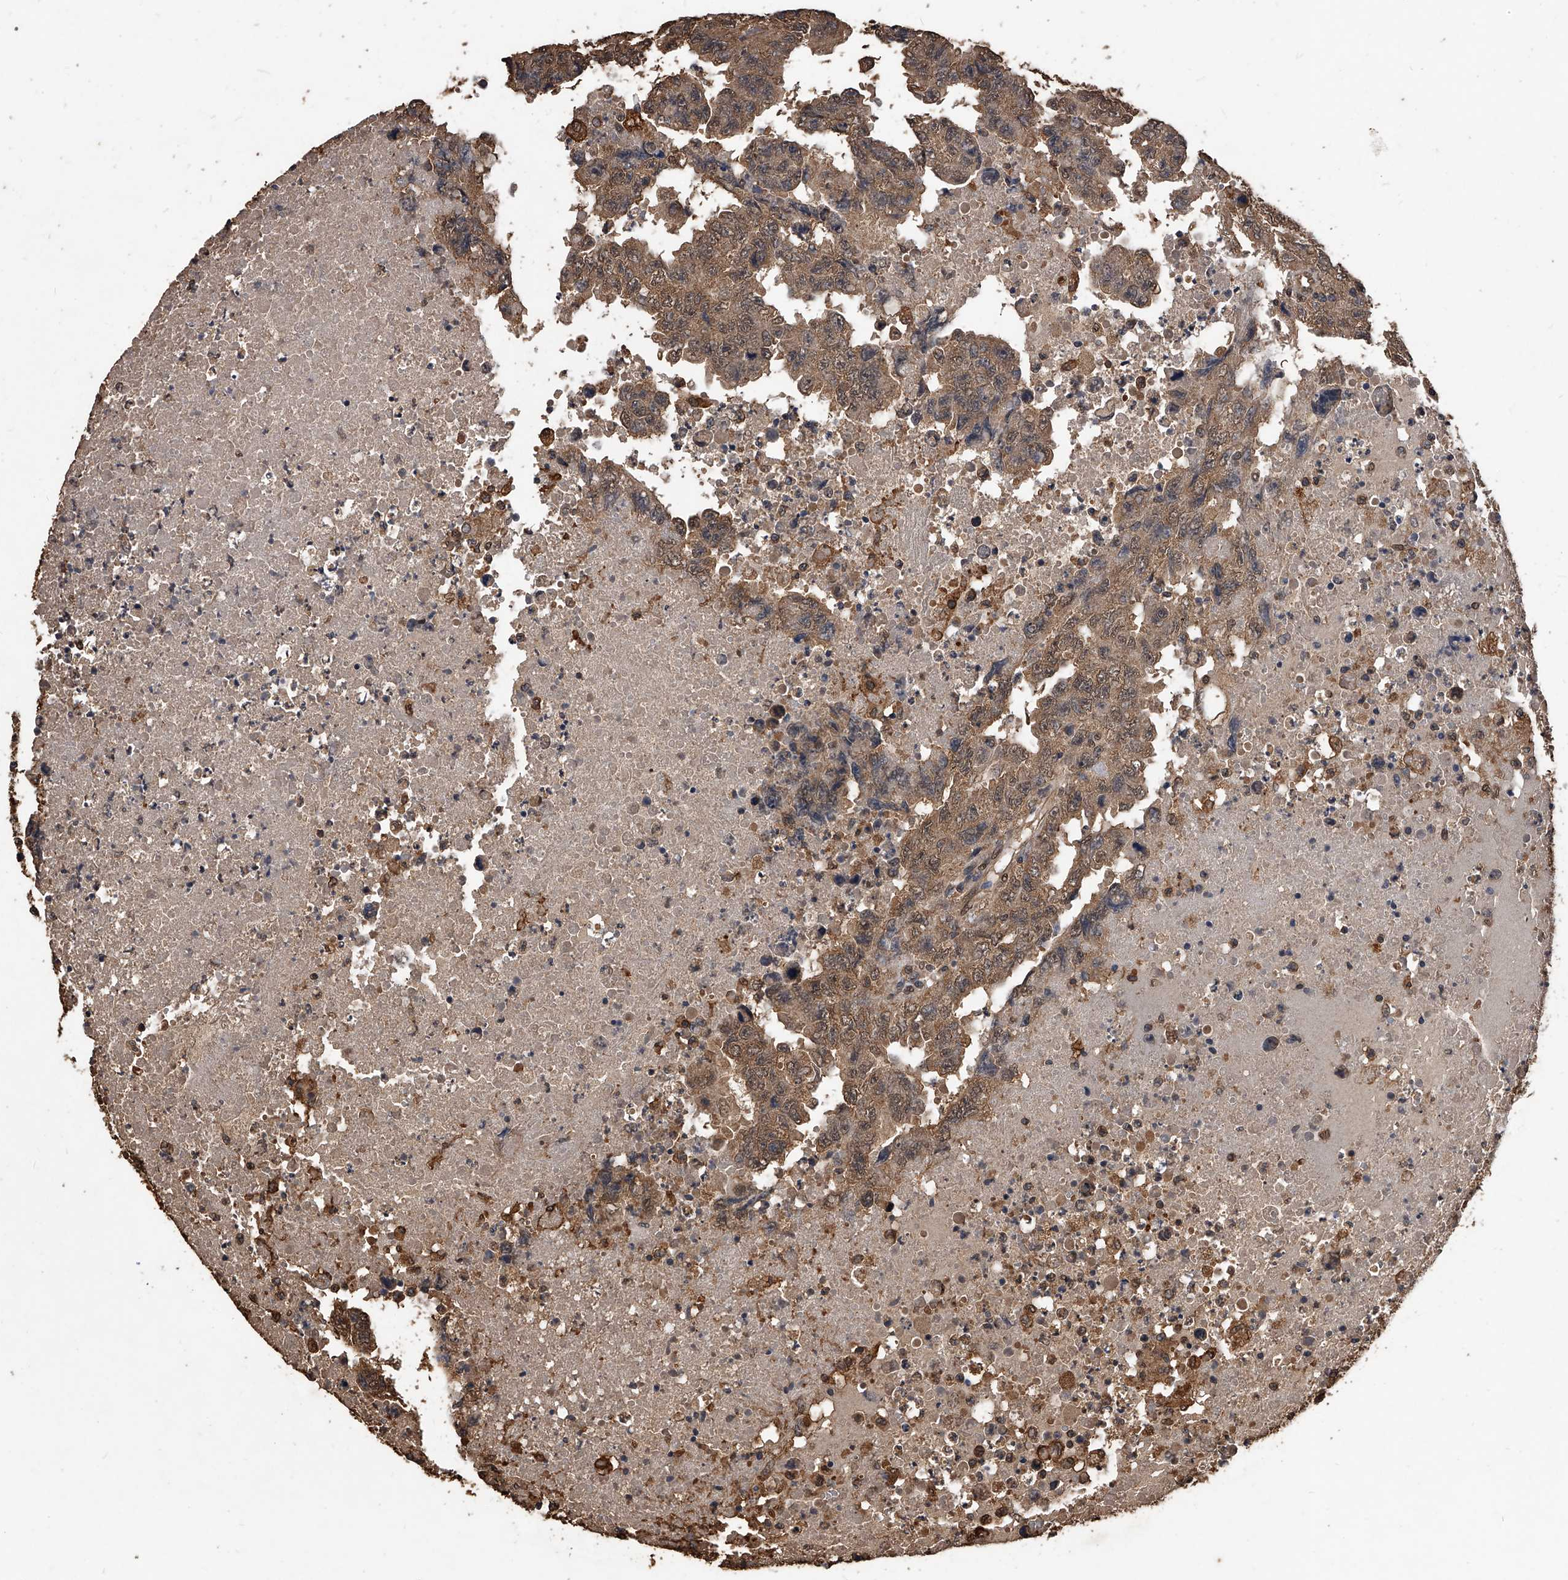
{"staining": {"intensity": "moderate", "quantity": ">75%", "location": "cytoplasmic/membranous,nuclear"}, "tissue": "testis cancer", "cell_type": "Tumor cells", "image_type": "cancer", "snomed": [{"axis": "morphology", "description": "Necrosis, NOS"}, {"axis": "morphology", "description": "Carcinoma, Embryonal, NOS"}, {"axis": "topography", "description": "Testis"}], "caption": "Immunohistochemistry (IHC) staining of testis cancer (embryonal carcinoma), which demonstrates medium levels of moderate cytoplasmic/membranous and nuclear positivity in approximately >75% of tumor cells indicating moderate cytoplasmic/membranous and nuclear protein expression. The staining was performed using DAB (3,3'-diaminobenzidine) (brown) for protein detection and nuclei were counterstained in hematoxylin (blue).", "gene": "FBXL4", "patient": {"sex": "male", "age": 19}}